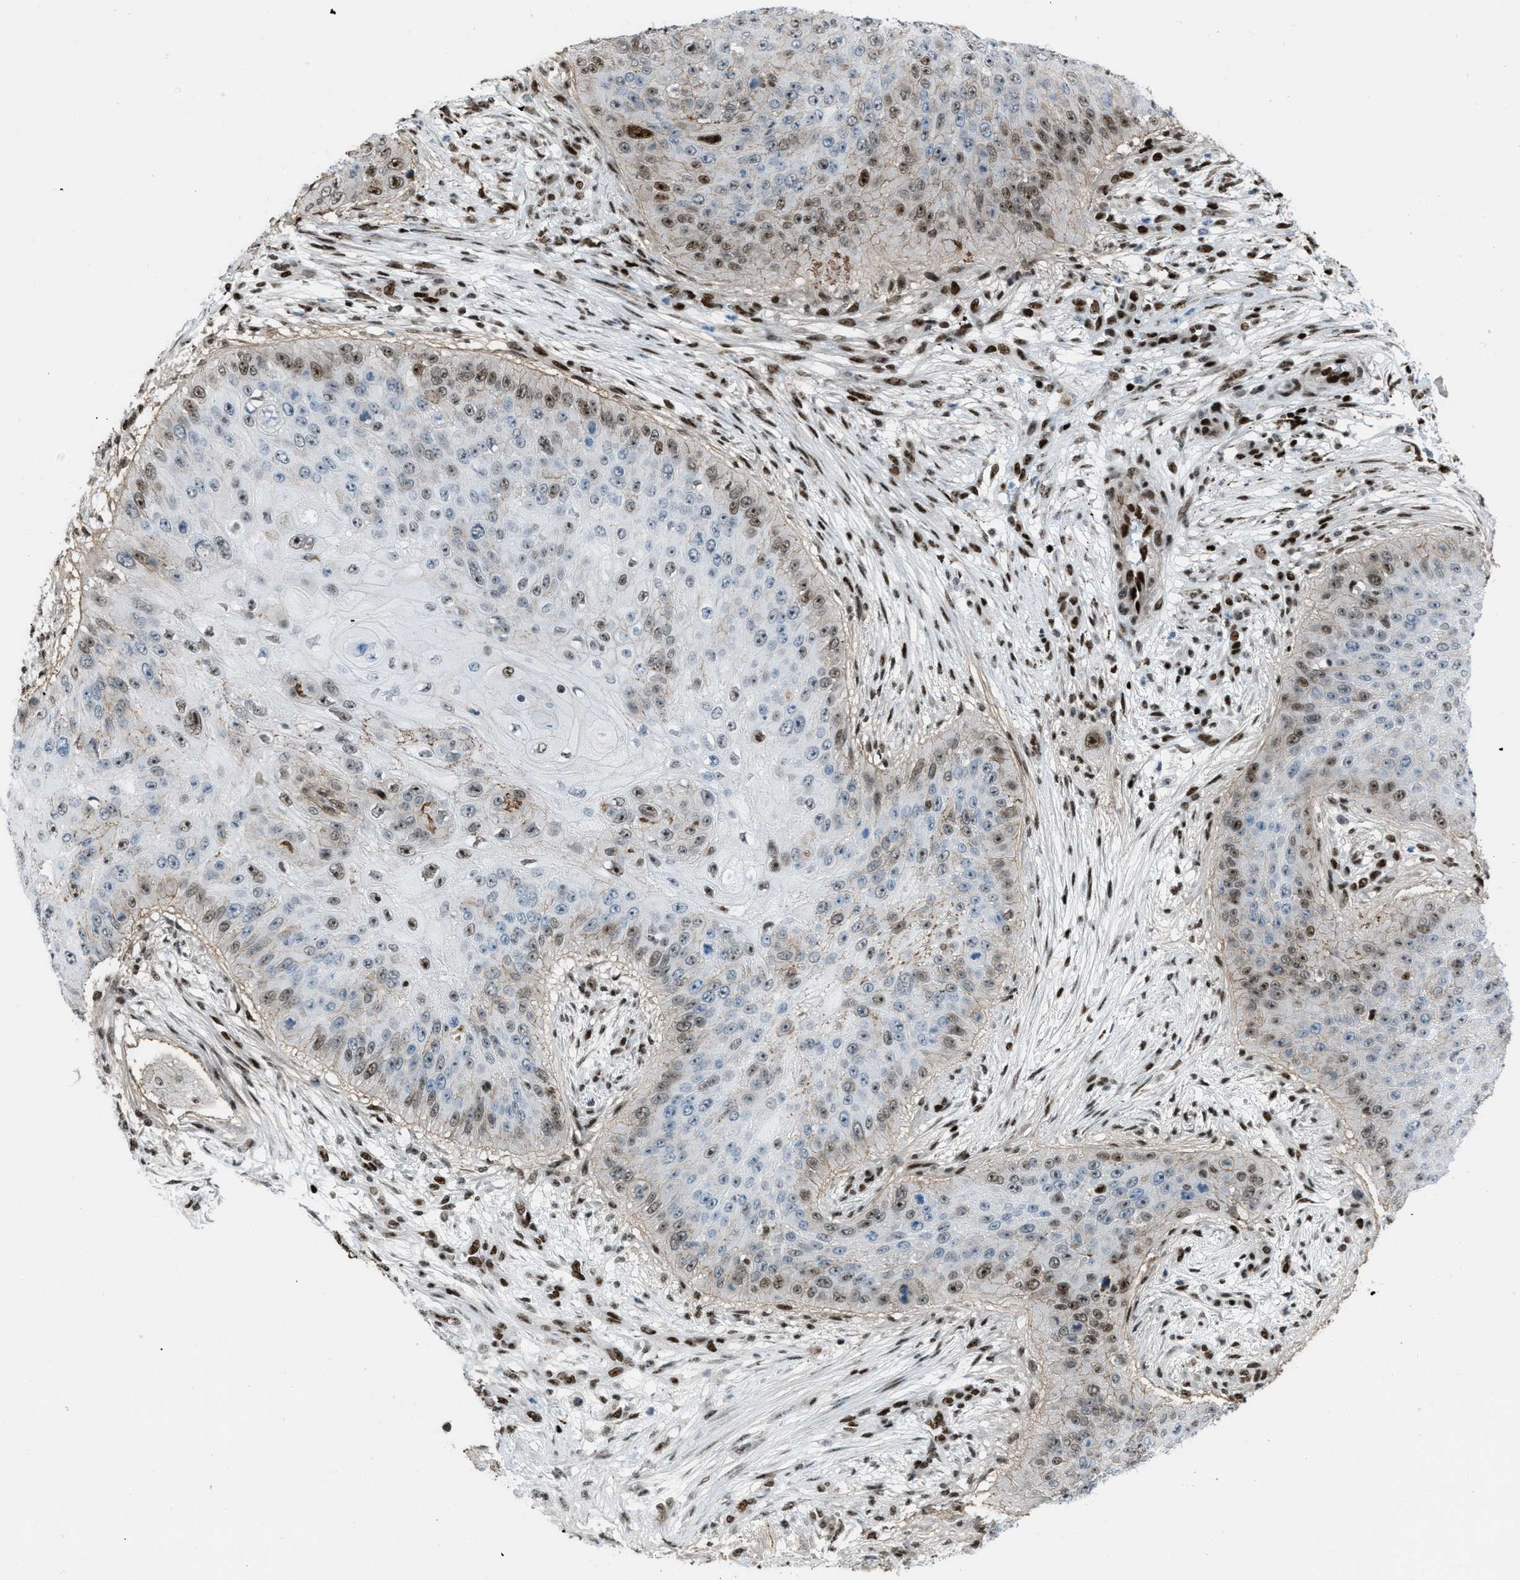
{"staining": {"intensity": "moderate", "quantity": "25%-75%", "location": "nuclear"}, "tissue": "skin cancer", "cell_type": "Tumor cells", "image_type": "cancer", "snomed": [{"axis": "morphology", "description": "Squamous cell carcinoma, NOS"}, {"axis": "topography", "description": "Skin"}], "caption": "Immunohistochemical staining of human squamous cell carcinoma (skin) displays medium levels of moderate nuclear positivity in about 25%-75% of tumor cells.", "gene": "SLFN5", "patient": {"sex": "female", "age": 80}}